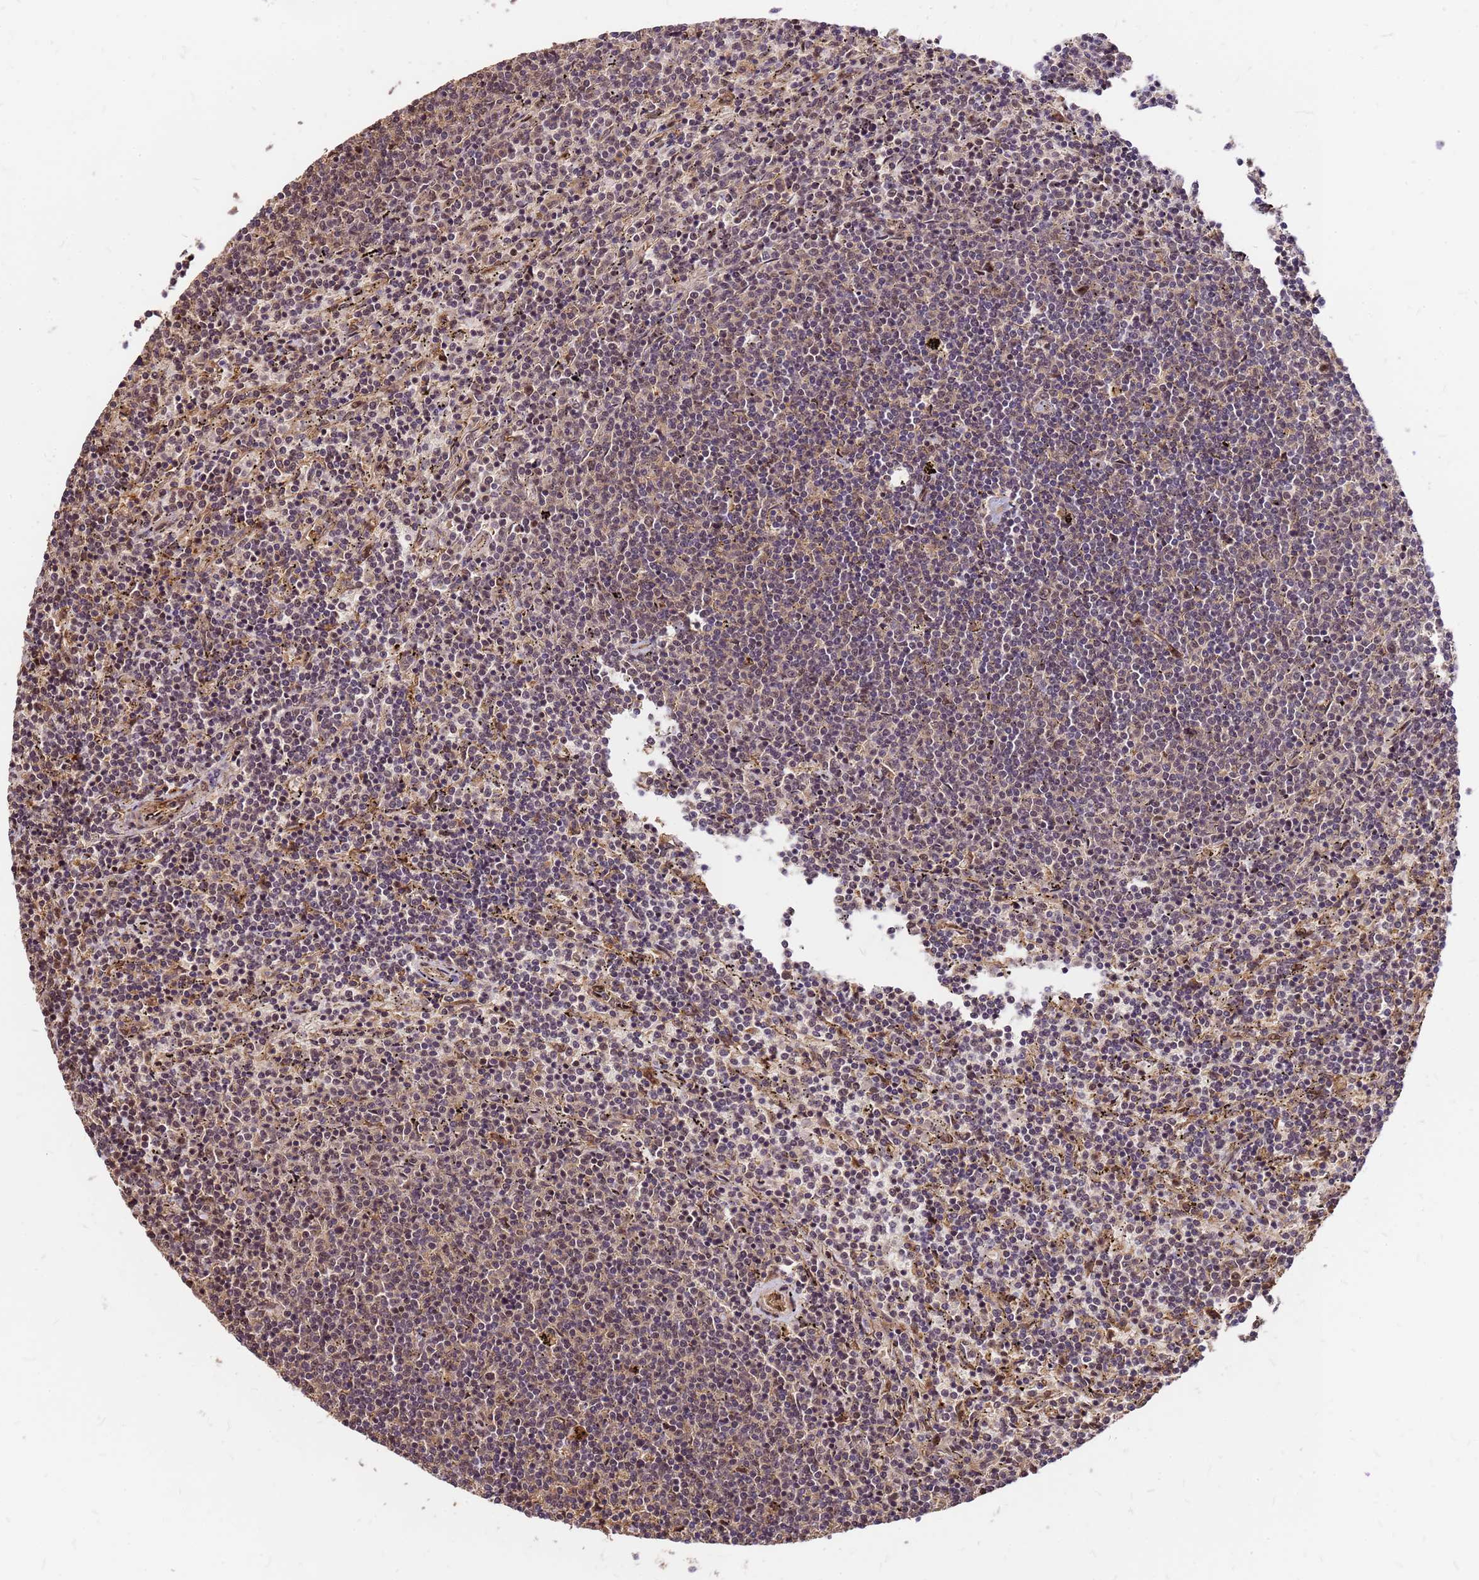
{"staining": {"intensity": "negative", "quantity": "none", "location": "none"}, "tissue": "lymphoma", "cell_type": "Tumor cells", "image_type": "cancer", "snomed": [{"axis": "morphology", "description": "Malignant lymphoma, non-Hodgkin's type, Low grade"}, {"axis": "topography", "description": "Spleen"}], "caption": "The histopathology image exhibits no staining of tumor cells in low-grade malignant lymphoma, non-Hodgkin's type.", "gene": "GPATCH8", "patient": {"sex": "female", "age": 50}}